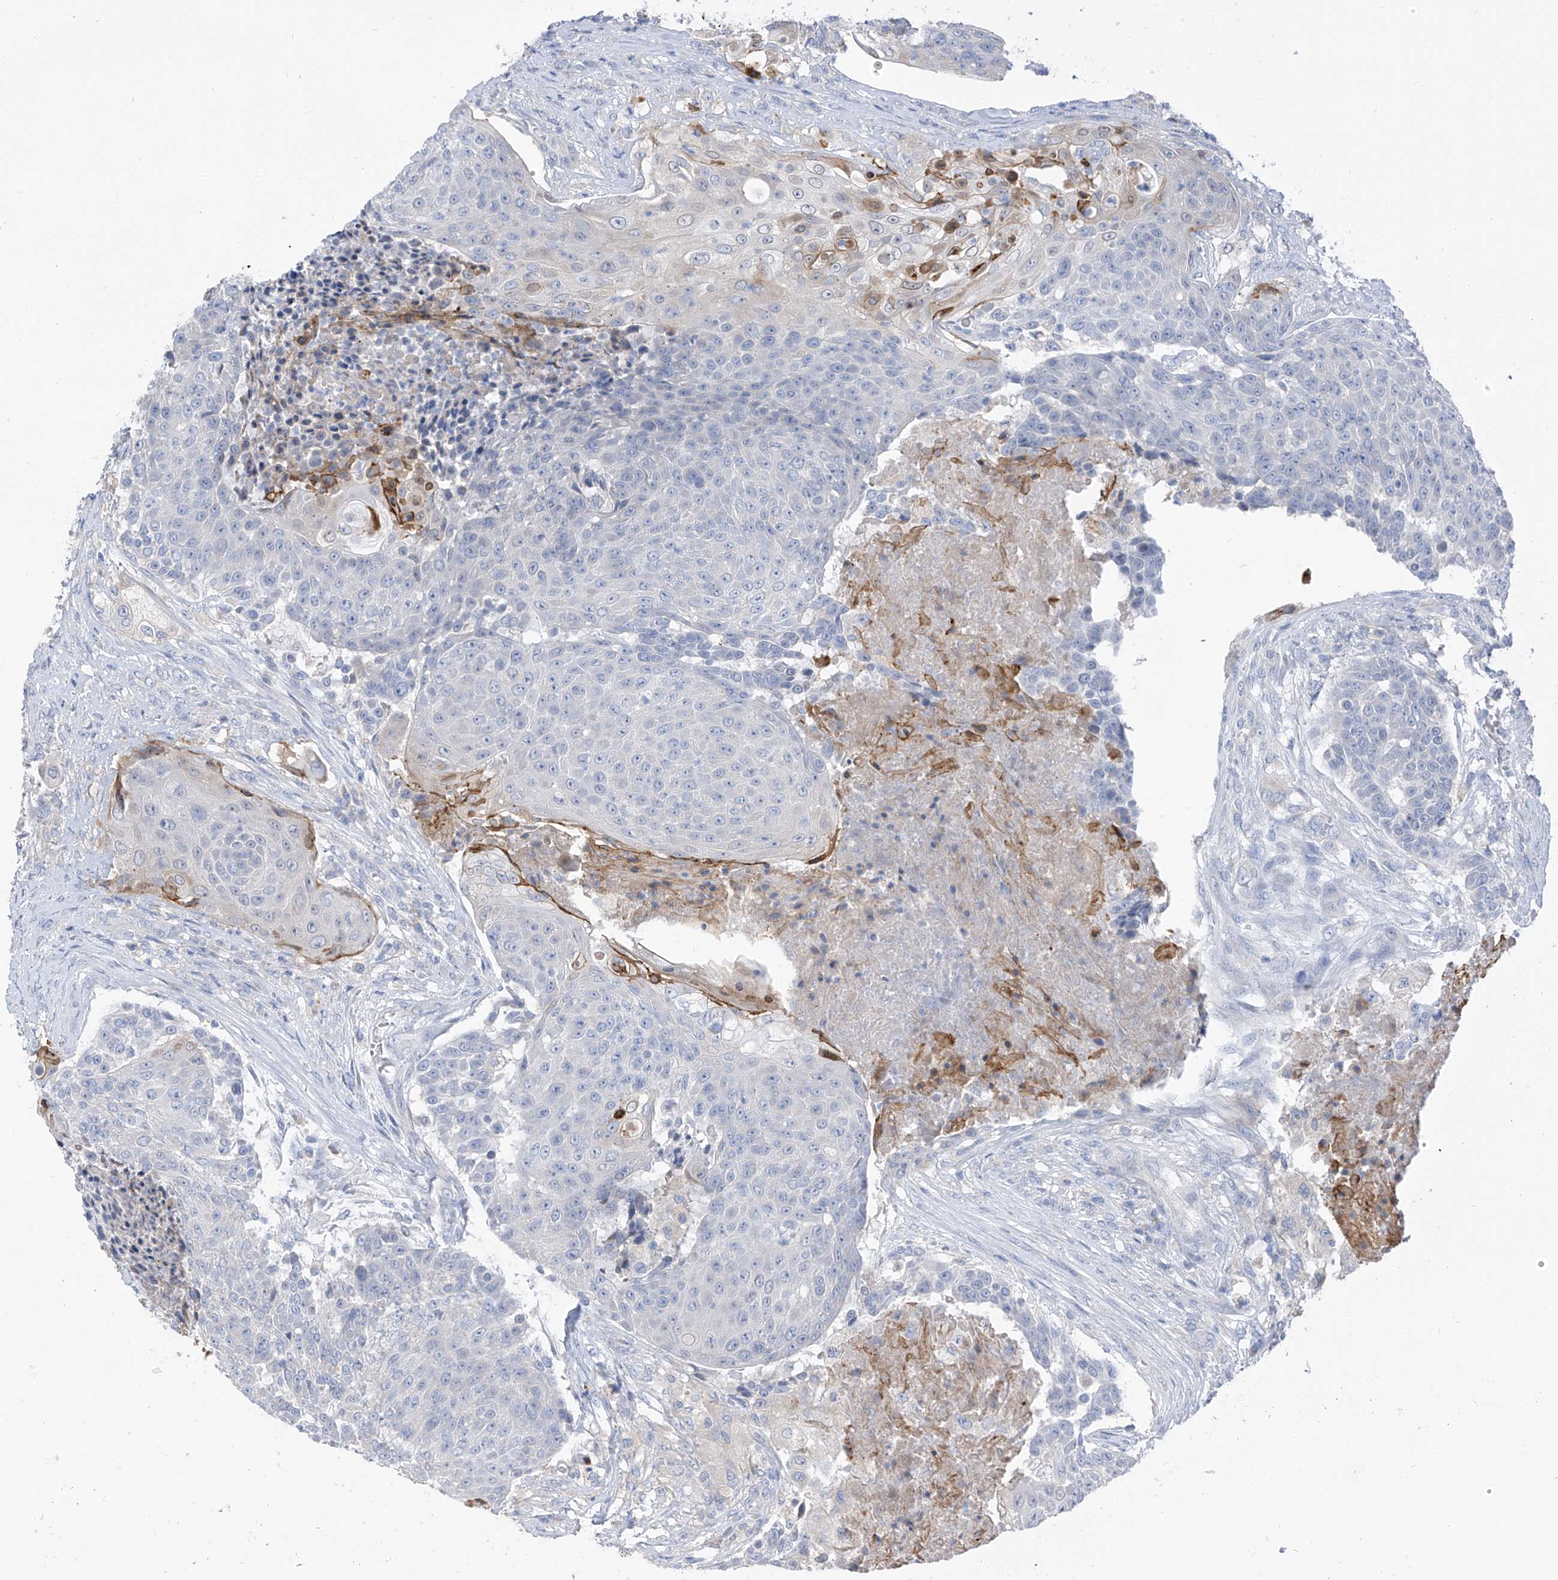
{"staining": {"intensity": "negative", "quantity": "none", "location": "none"}, "tissue": "urothelial cancer", "cell_type": "Tumor cells", "image_type": "cancer", "snomed": [{"axis": "morphology", "description": "Urothelial carcinoma, High grade"}, {"axis": "topography", "description": "Urinary bladder"}], "caption": "This is a micrograph of IHC staining of urothelial carcinoma (high-grade), which shows no positivity in tumor cells. (Stains: DAB immunohistochemistry with hematoxylin counter stain, Microscopy: brightfield microscopy at high magnification).", "gene": "LDAH", "patient": {"sex": "female", "age": 63}}